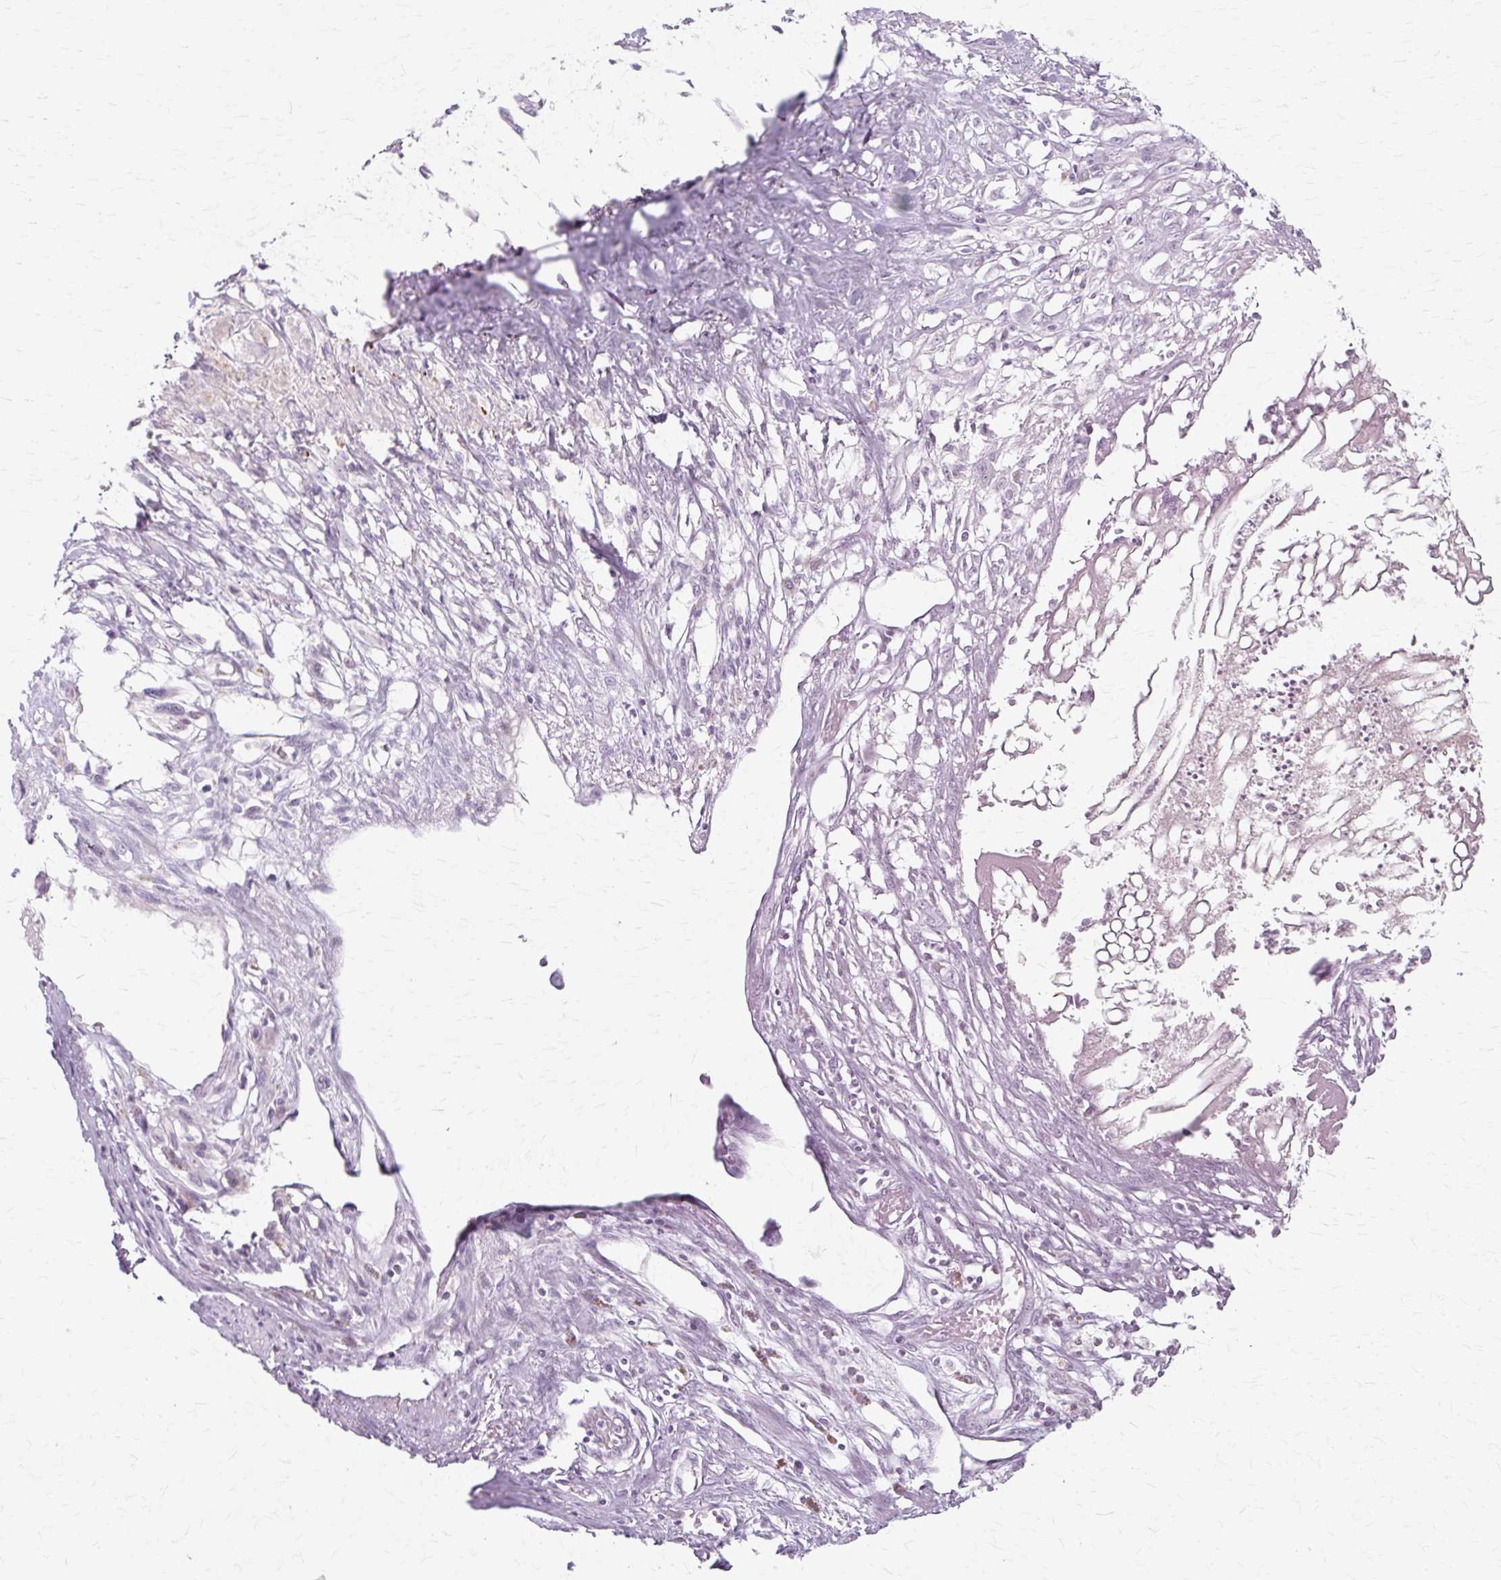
{"staining": {"intensity": "negative", "quantity": "none", "location": "none"}, "tissue": "stomach cancer", "cell_type": "Tumor cells", "image_type": "cancer", "snomed": [{"axis": "morphology", "description": "Adenocarcinoma, NOS"}, {"axis": "morphology", "description": "Adenocarcinoma, High grade"}, {"axis": "topography", "description": "Stomach, upper"}, {"axis": "topography", "description": "Stomach, lower"}], "caption": "Immunohistochemistry histopathology image of stomach cancer stained for a protein (brown), which exhibits no staining in tumor cells.", "gene": "IRX2", "patient": {"sex": "female", "age": 65}}